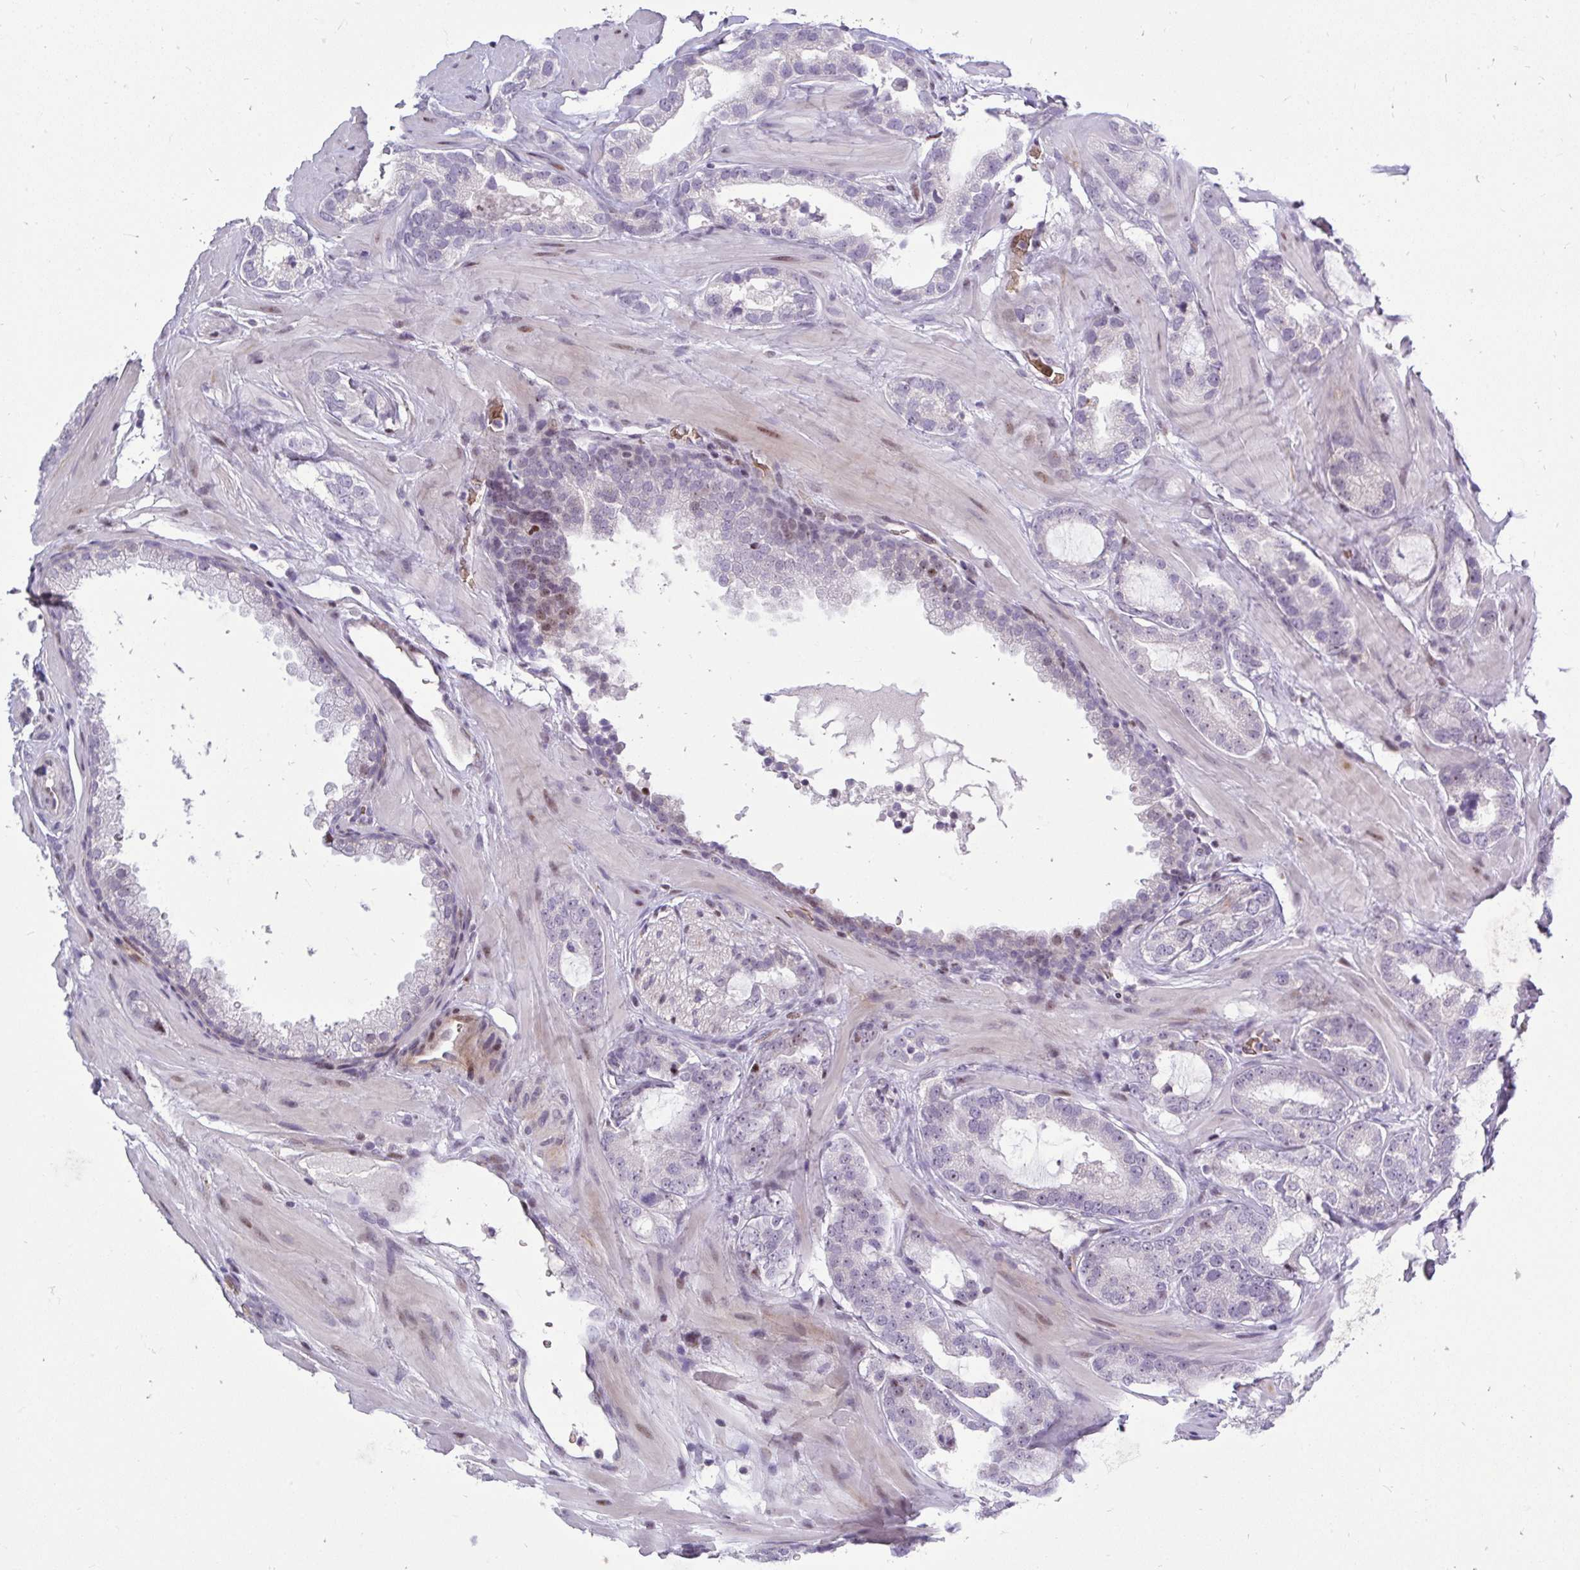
{"staining": {"intensity": "negative", "quantity": "none", "location": "none"}, "tissue": "prostate cancer", "cell_type": "Tumor cells", "image_type": "cancer", "snomed": [{"axis": "morphology", "description": "Adenocarcinoma, Low grade"}, {"axis": "topography", "description": "Prostate"}], "caption": "Immunohistochemistry (IHC) of human prostate adenocarcinoma (low-grade) reveals no positivity in tumor cells. Brightfield microscopy of immunohistochemistry stained with DAB (brown) and hematoxylin (blue), captured at high magnification.", "gene": "PLPPR3", "patient": {"sex": "male", "age": 62}}